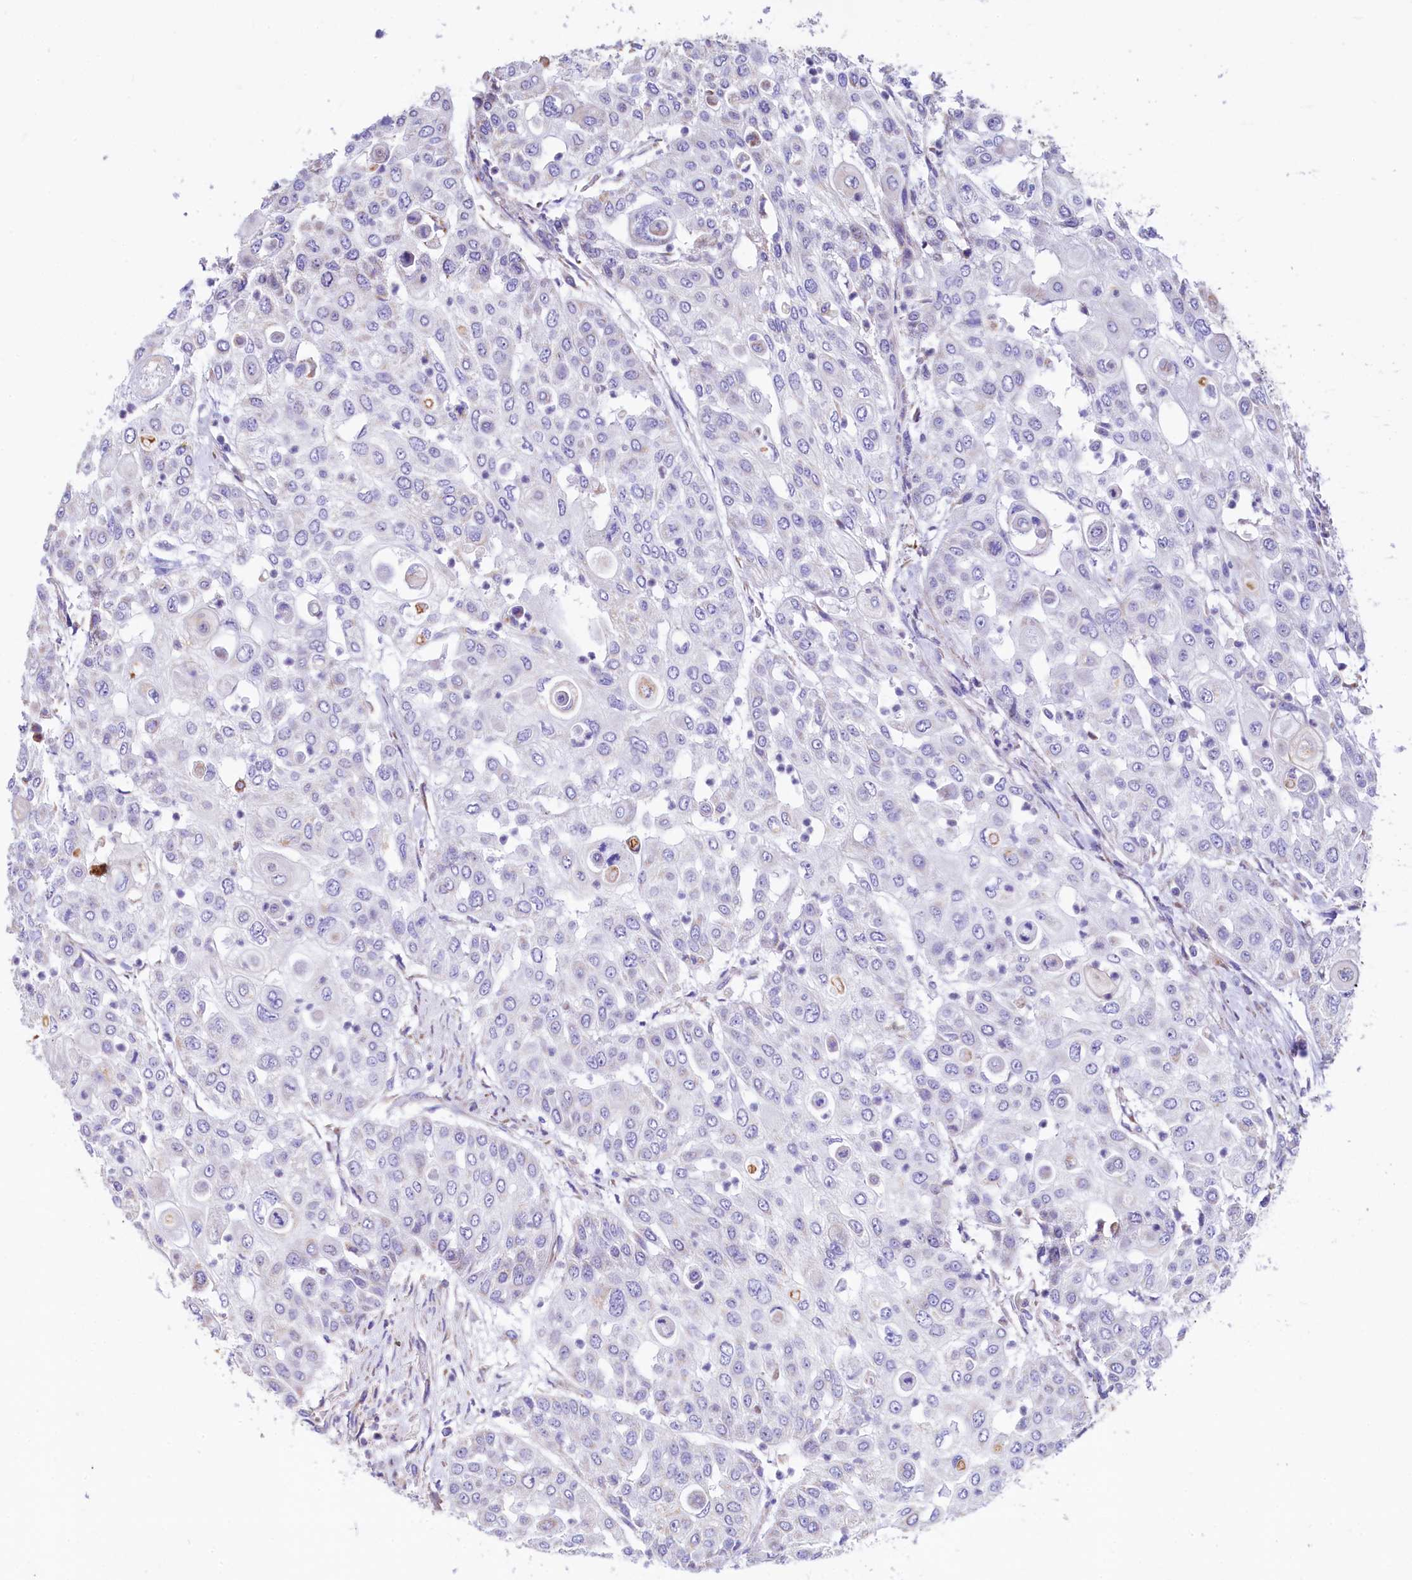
{"staining": {"intensity": "negative", "quantity": "none", "location": "none"}, "tissue": "urothelial cancer", "cell_type": "Tumor cells", "image_type": "cancer", "snomed": [{"axis": "morphology", "description": "Urothelial carcinoma, High grade"}, {"axis": "topography", "description": "Urinary bladder"}], "caption": "Protein analysis of high-grade urothelial carcinoma shows no significant expression in tumor cells.", "gene": "VWCE", "patient": {"sex": "female", "age": 79}}